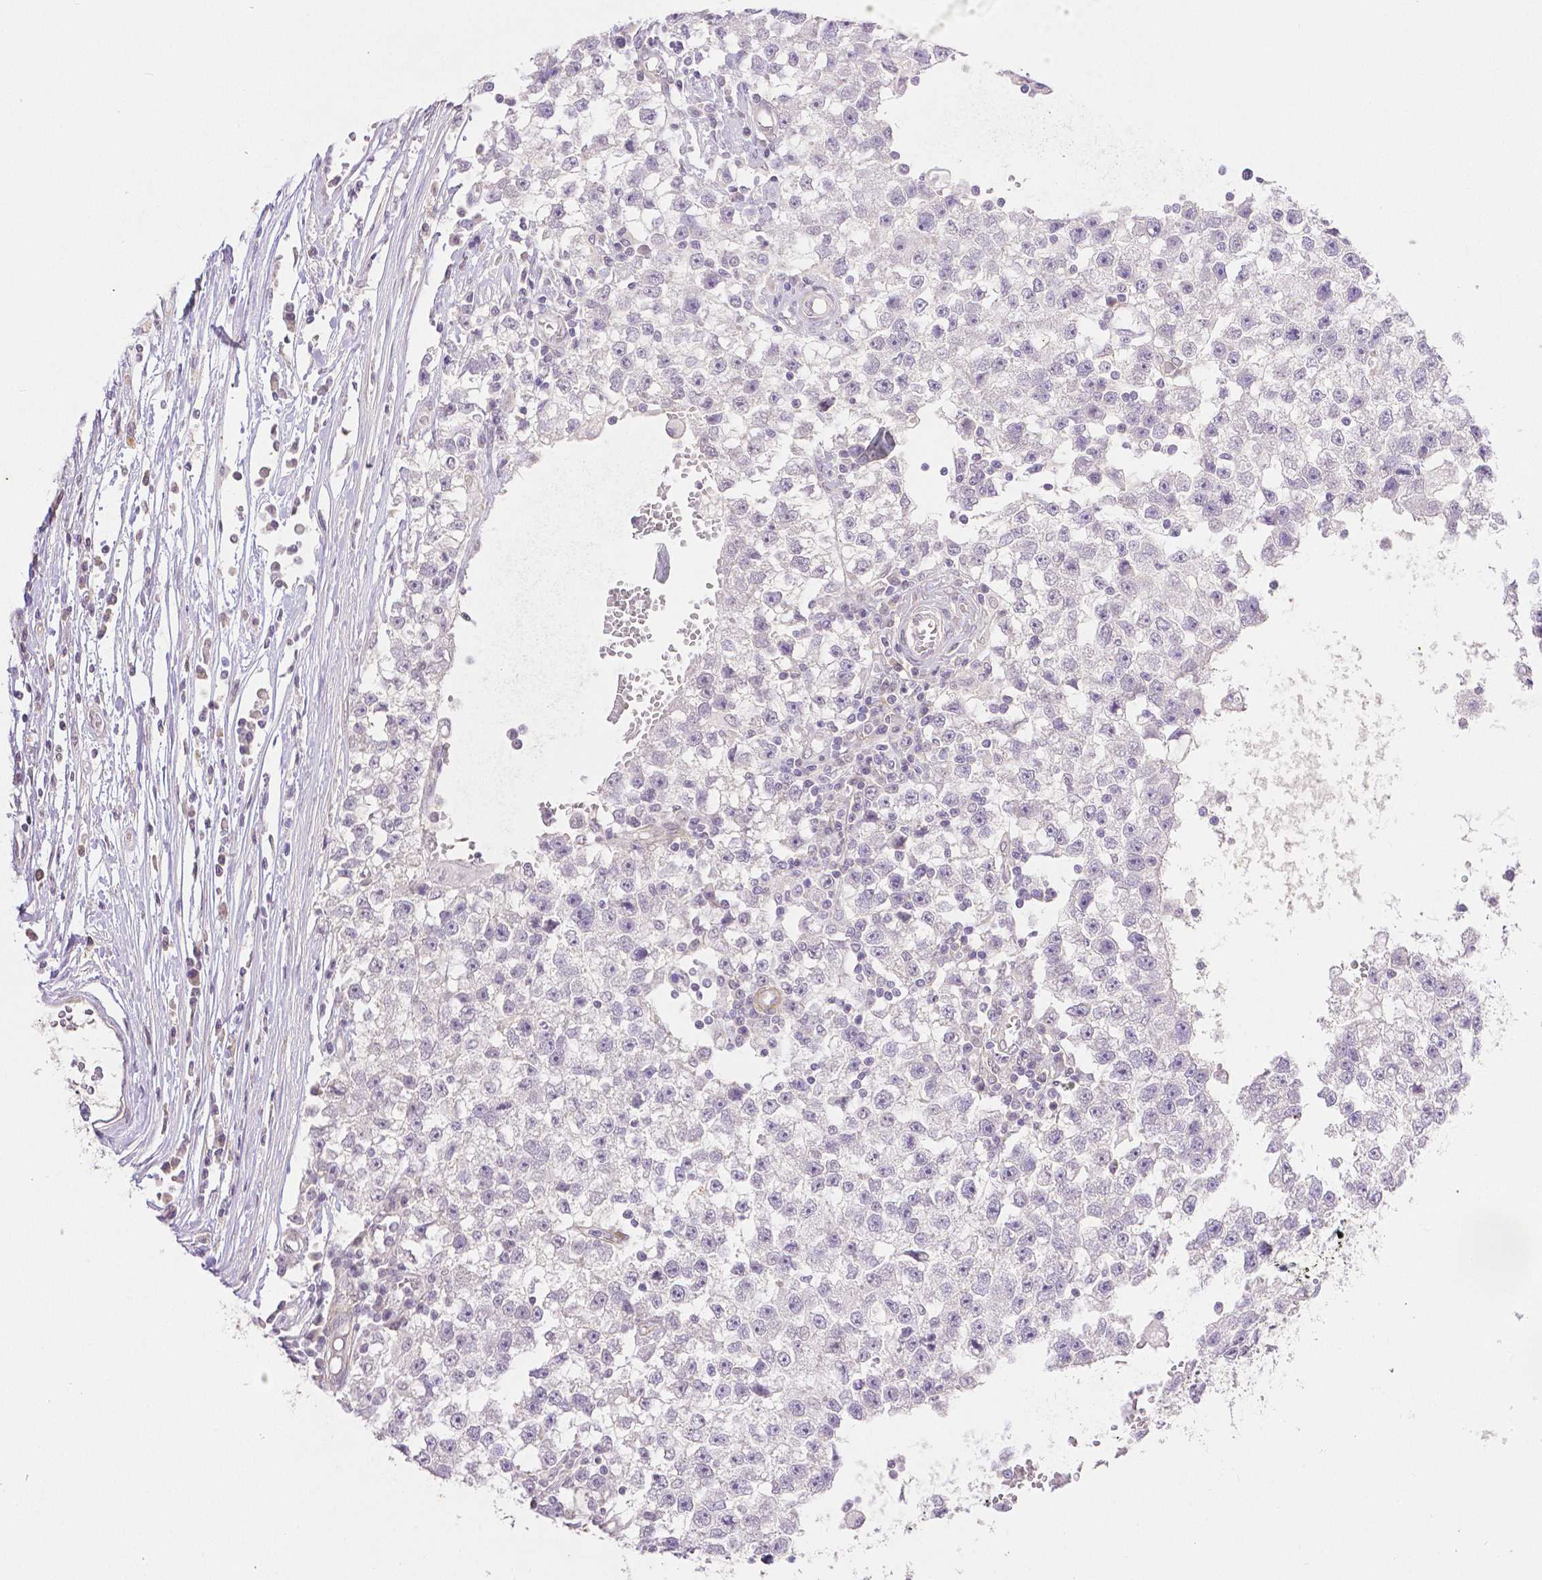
{"staining": {"intensity": "negative", "quantity": "none", "location": "none"}, "tissue": "testis cancer", "cell_type": "Tumor cells", "image_type": "cancer", "snomed": [{"axis": "morphology", "description": "Seminoma, NOS"}, {"axis": "topography", "description": "Testis"}], "caption": "The image reveals no significant staining in tumor cells of testis cancer.", "gene": "THY1", "patient": {"sex": "male", "age": 34}}